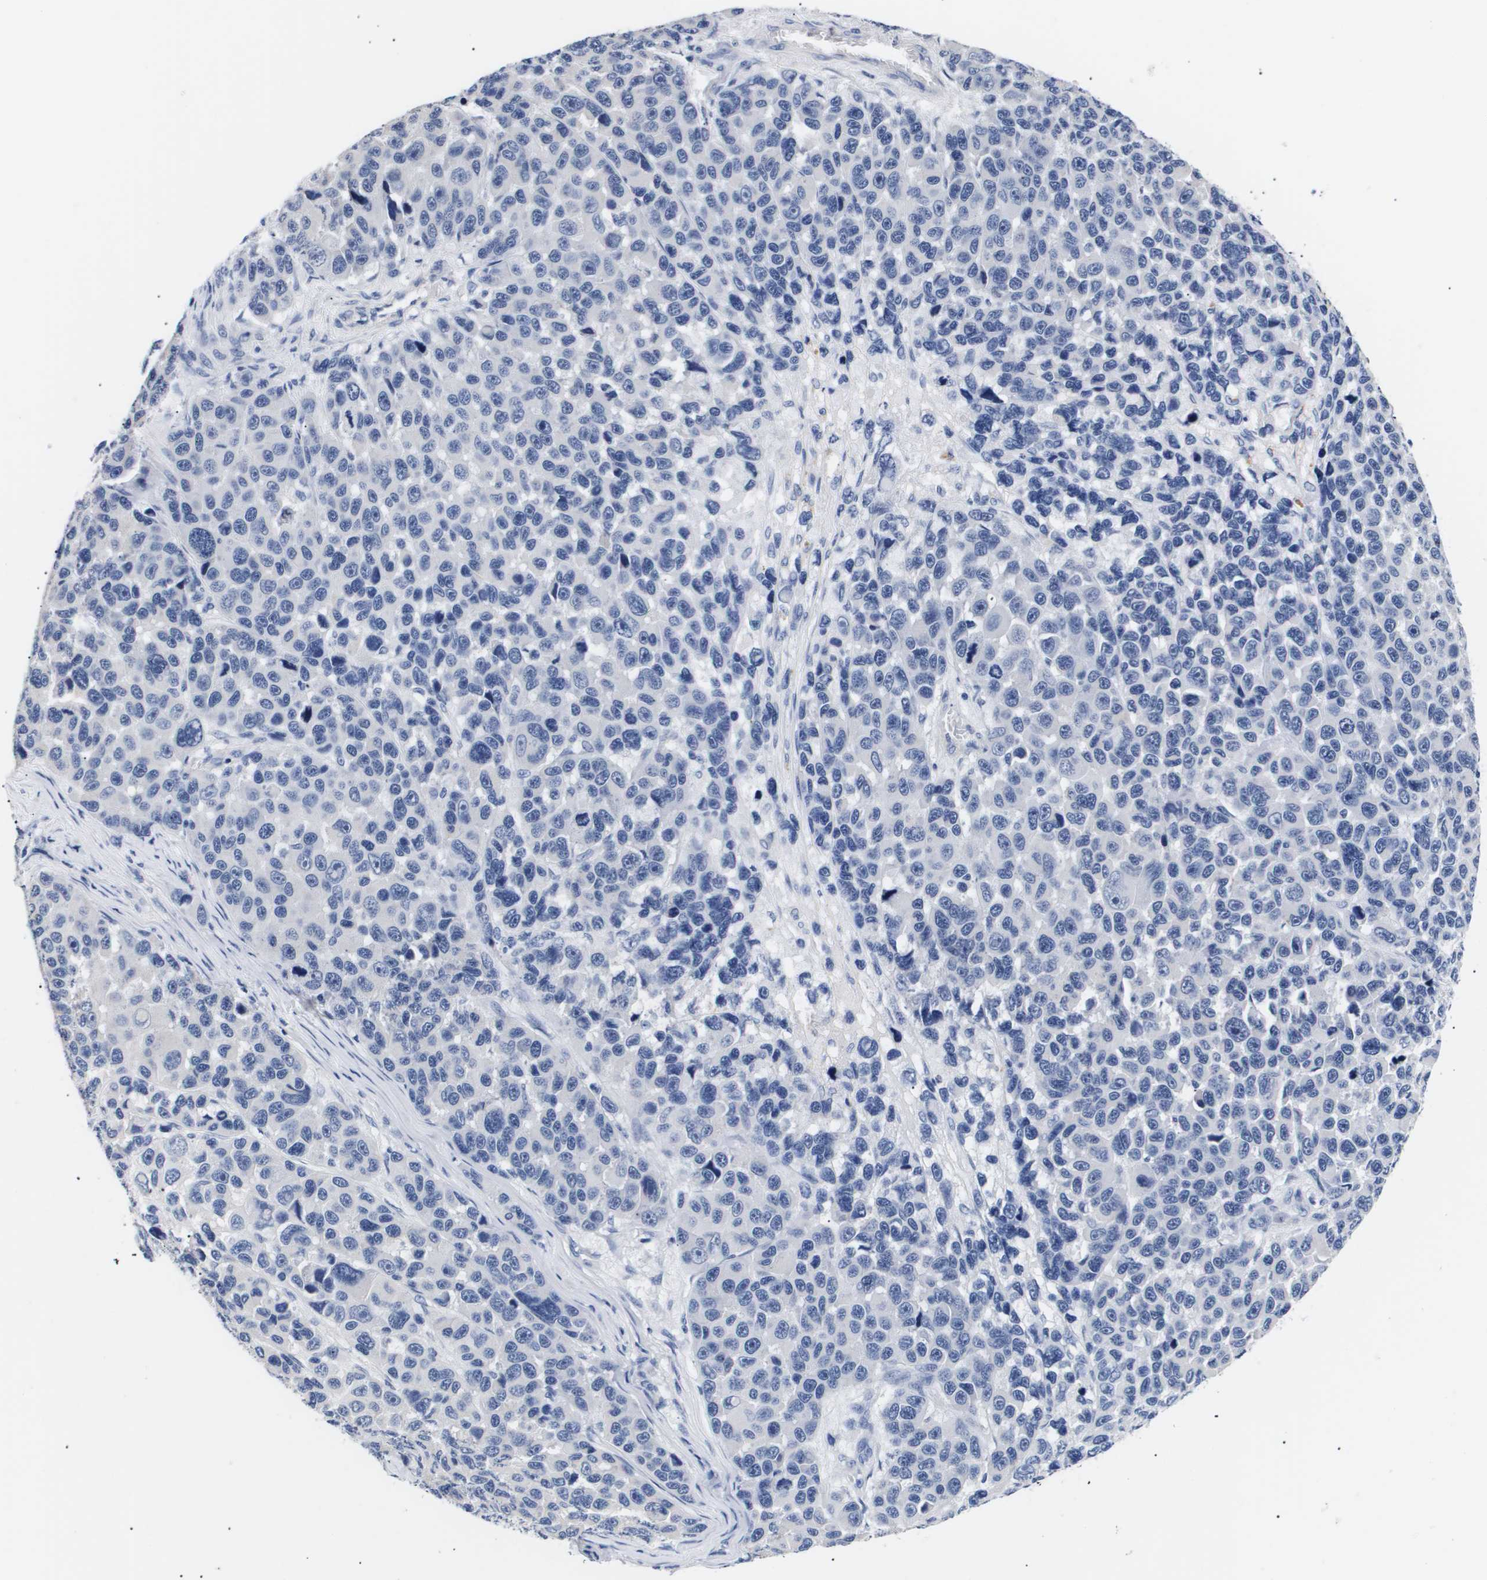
{"staining": {"intensity": "negative", "quantity": "none", "location": "none"}, "tissue": "melanoma", "cell_type": "Tumor cells", "image_type": "cancer", "snomed": [{"axis": "morphology", "description": "Malignant melanoma, NOS"}, {"axis": "topography", "description": "Skin"}], "caption": "DAB immunohistochemical staining of melanoma demonstrates no significant expression in tumor cells.", "gene": "ATP6V0A4", "patient": {"sex": "male", "age": 53}}